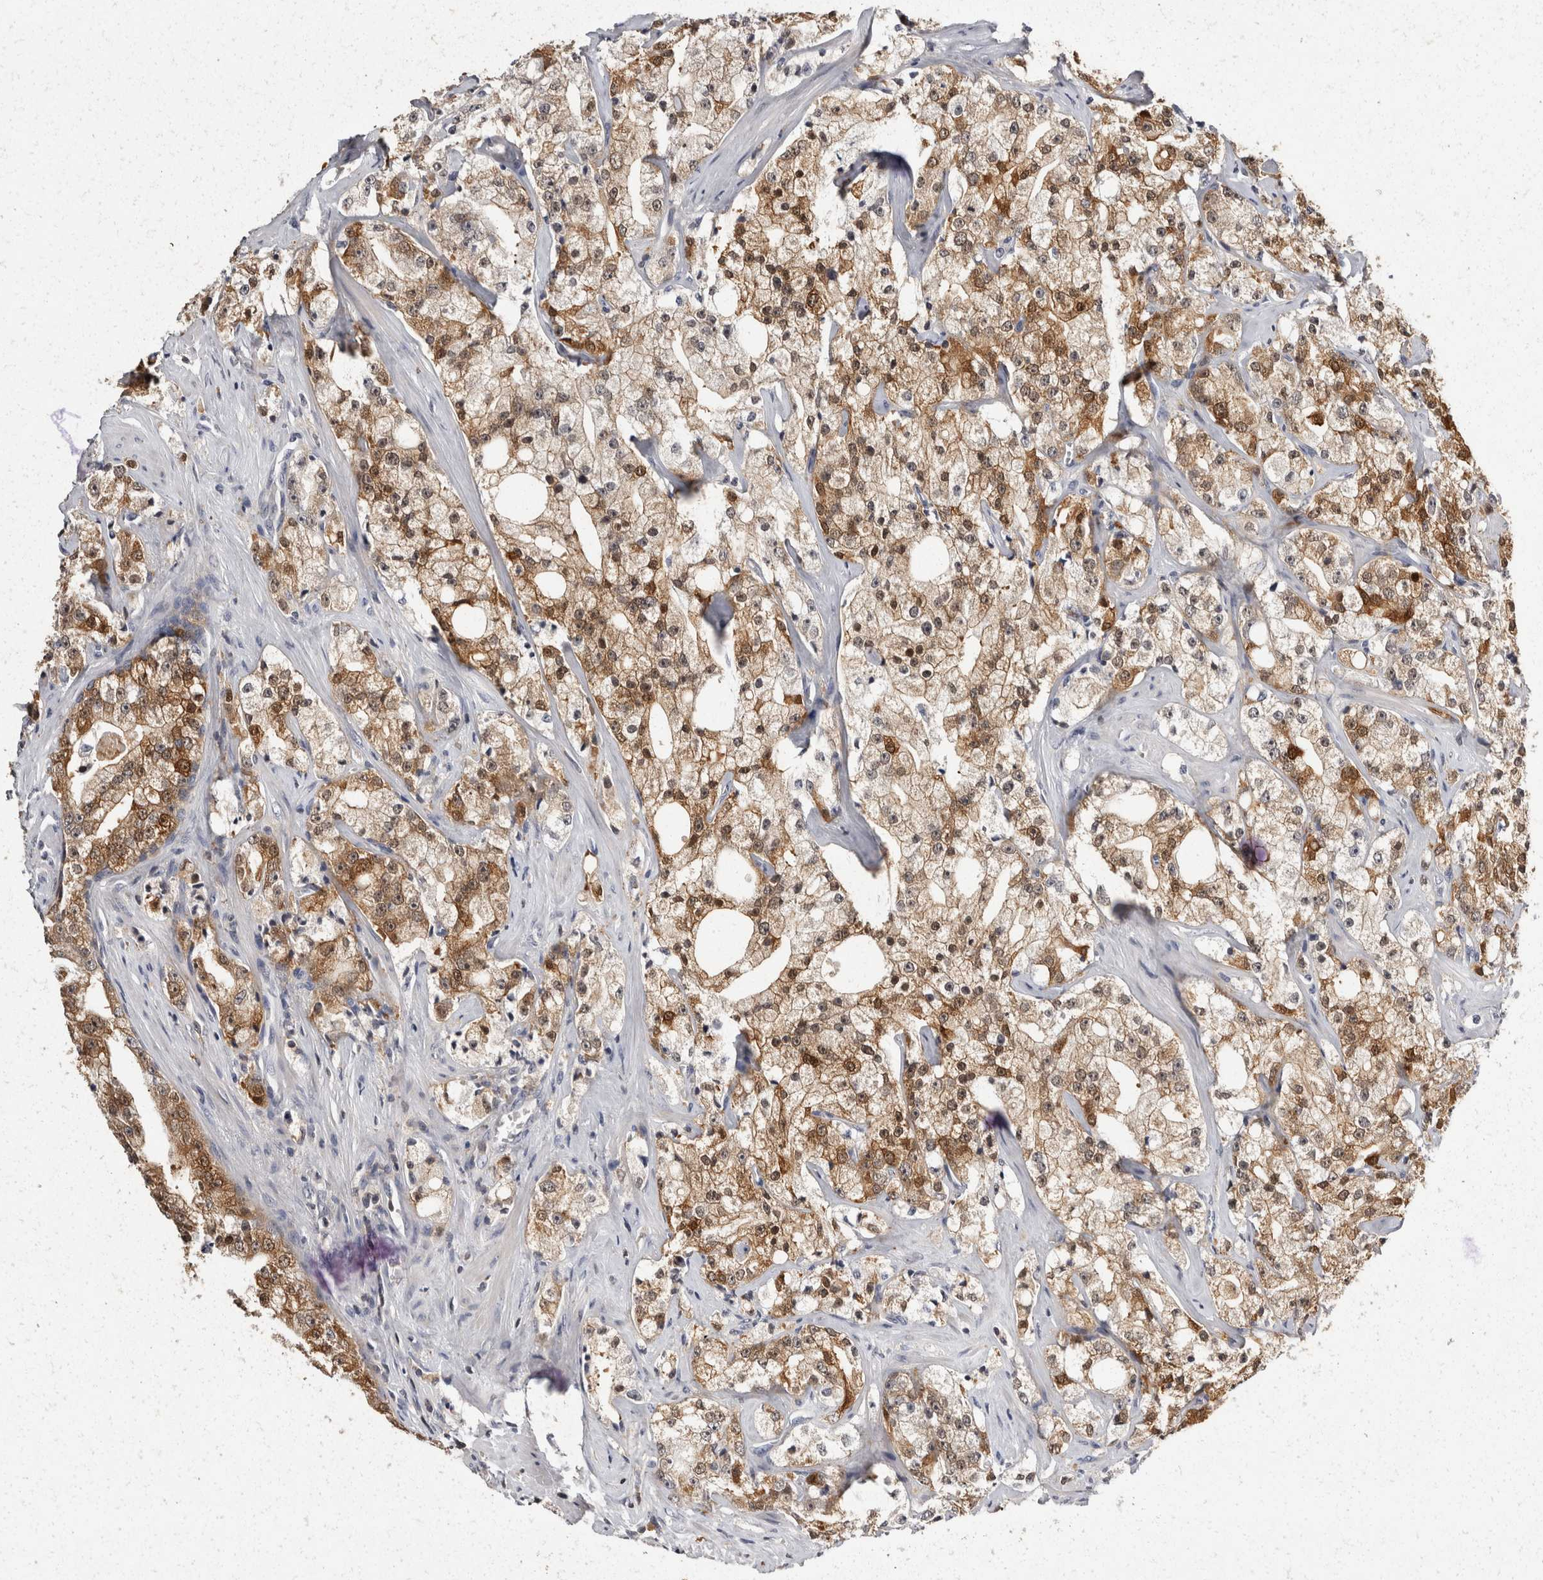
{"staining": {"intensity": "moderate", "quantity": ">75%", "location": "cytoplasmic/membranous,nuclear"}, "tissue": "prostate cancer", "cell_type": "Tumor cells", "image_type": "cancer", "snomed": [{"axis": "morphology", "description": "Adenocarcinoma, High grade"}, {"axis": "topography", "description": "Prostate"}], "caption": "This is an image of immunohistochemistry staining of prostate cancer (high-grade adenocarcinoma), which shows moderate expression in the cytoplasmic/membranous and nuclear of tumor cells.", "gene": "ACAT2", "patient": {"sex": "male", "age": 64}}